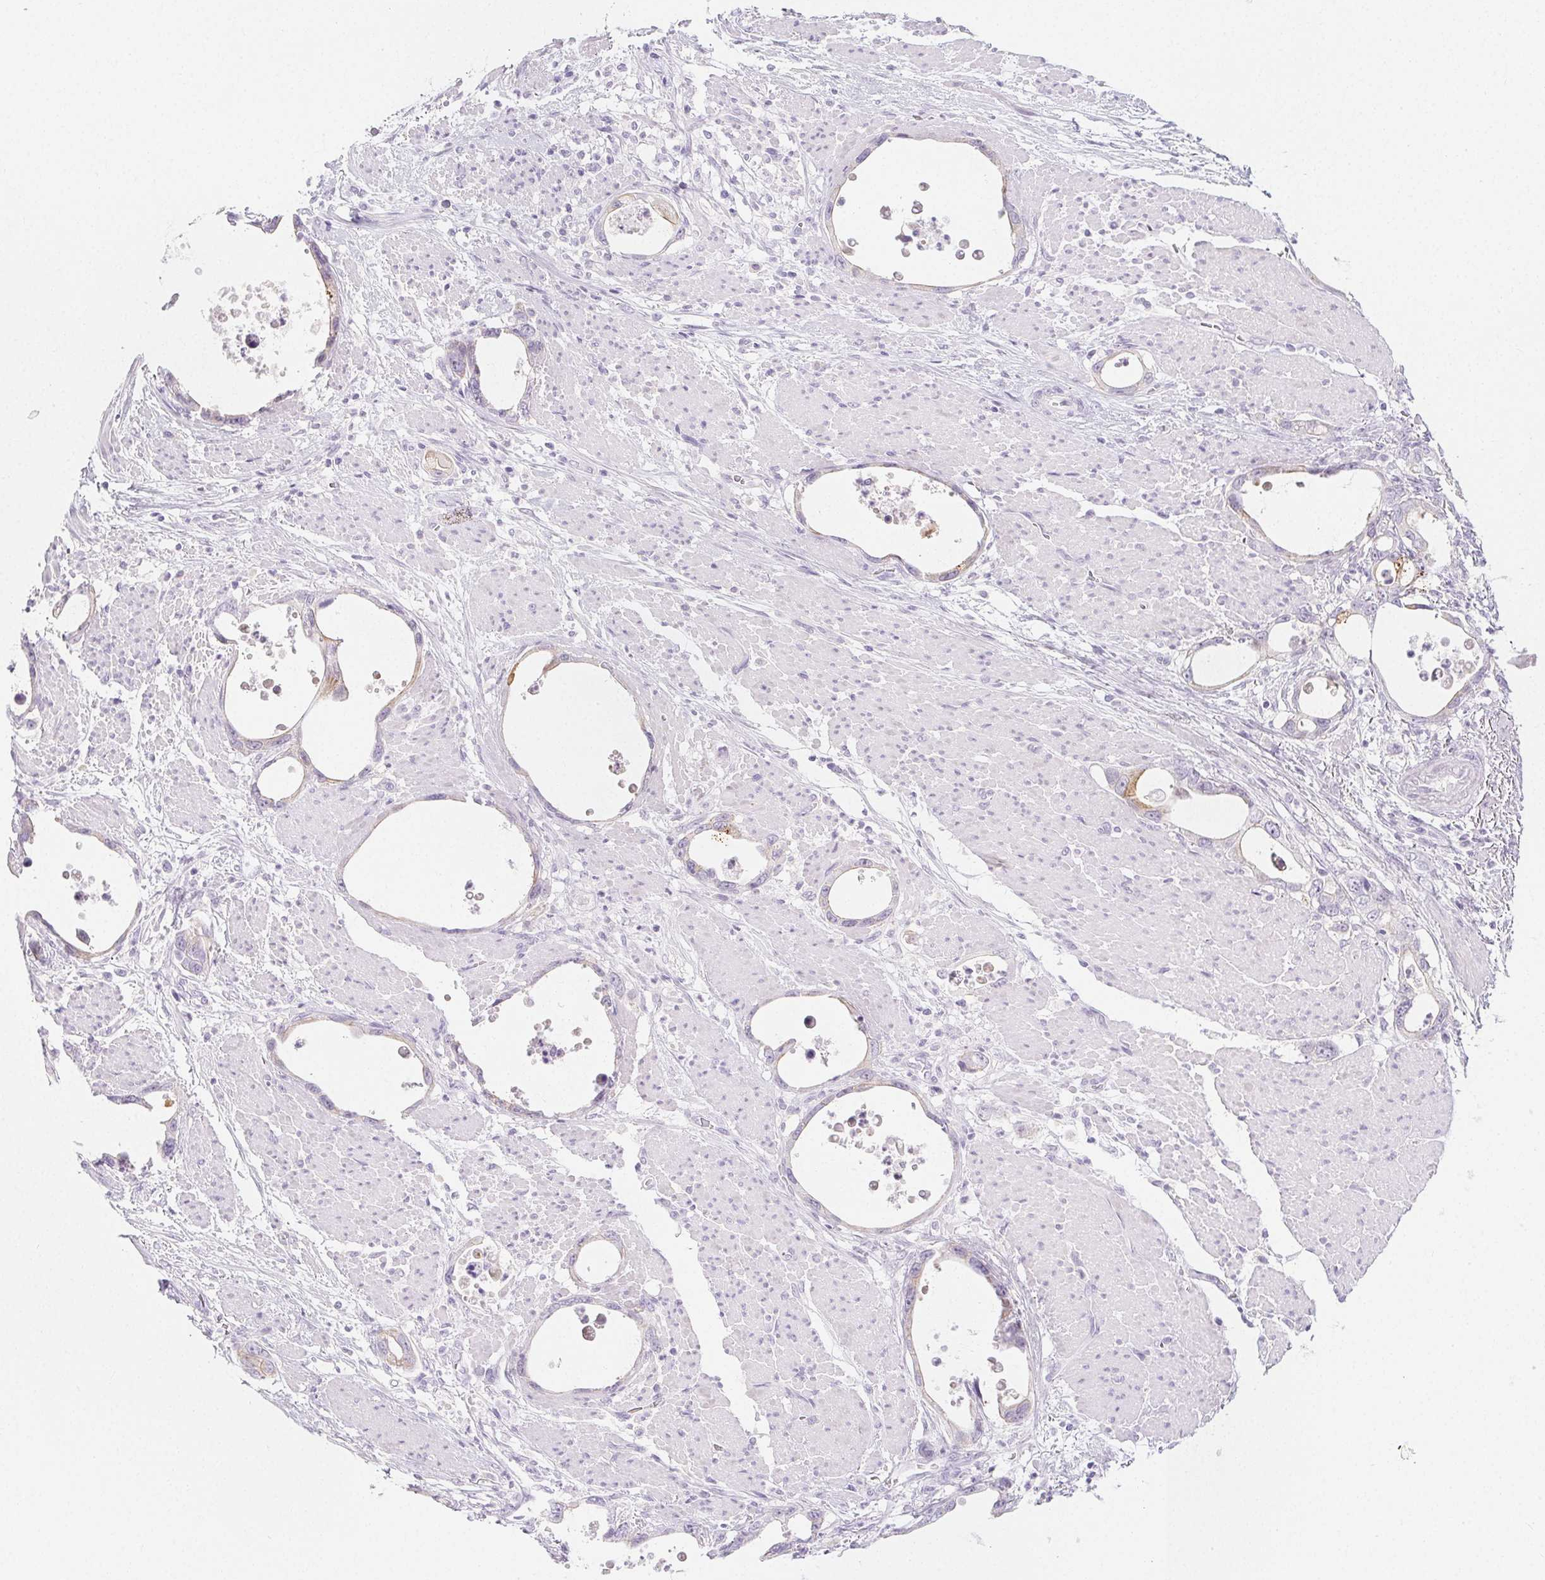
{"staining": {"intensity": "weak", "quantity": "<25%", "location": "cytoplasmic/membranous"}, "tissue": "stomach cancer", "cell_type": "Tumor cells", "image_type": "cancer", "snomed": [{"axis": "morphology", "description": "Adenocarcinoma, NOS"}, {"axis": "topography", "description": "Stomach, upper"}], "caption": "Immunohistochemistry (IHC) micrograph of neoplastic tissue: stomach cancer (adenocarcinoma) stained with DAB shows no significant protein staining in tumor cells.", "gene": "PI3", "patient": {"sex": "male", "age": 74}}